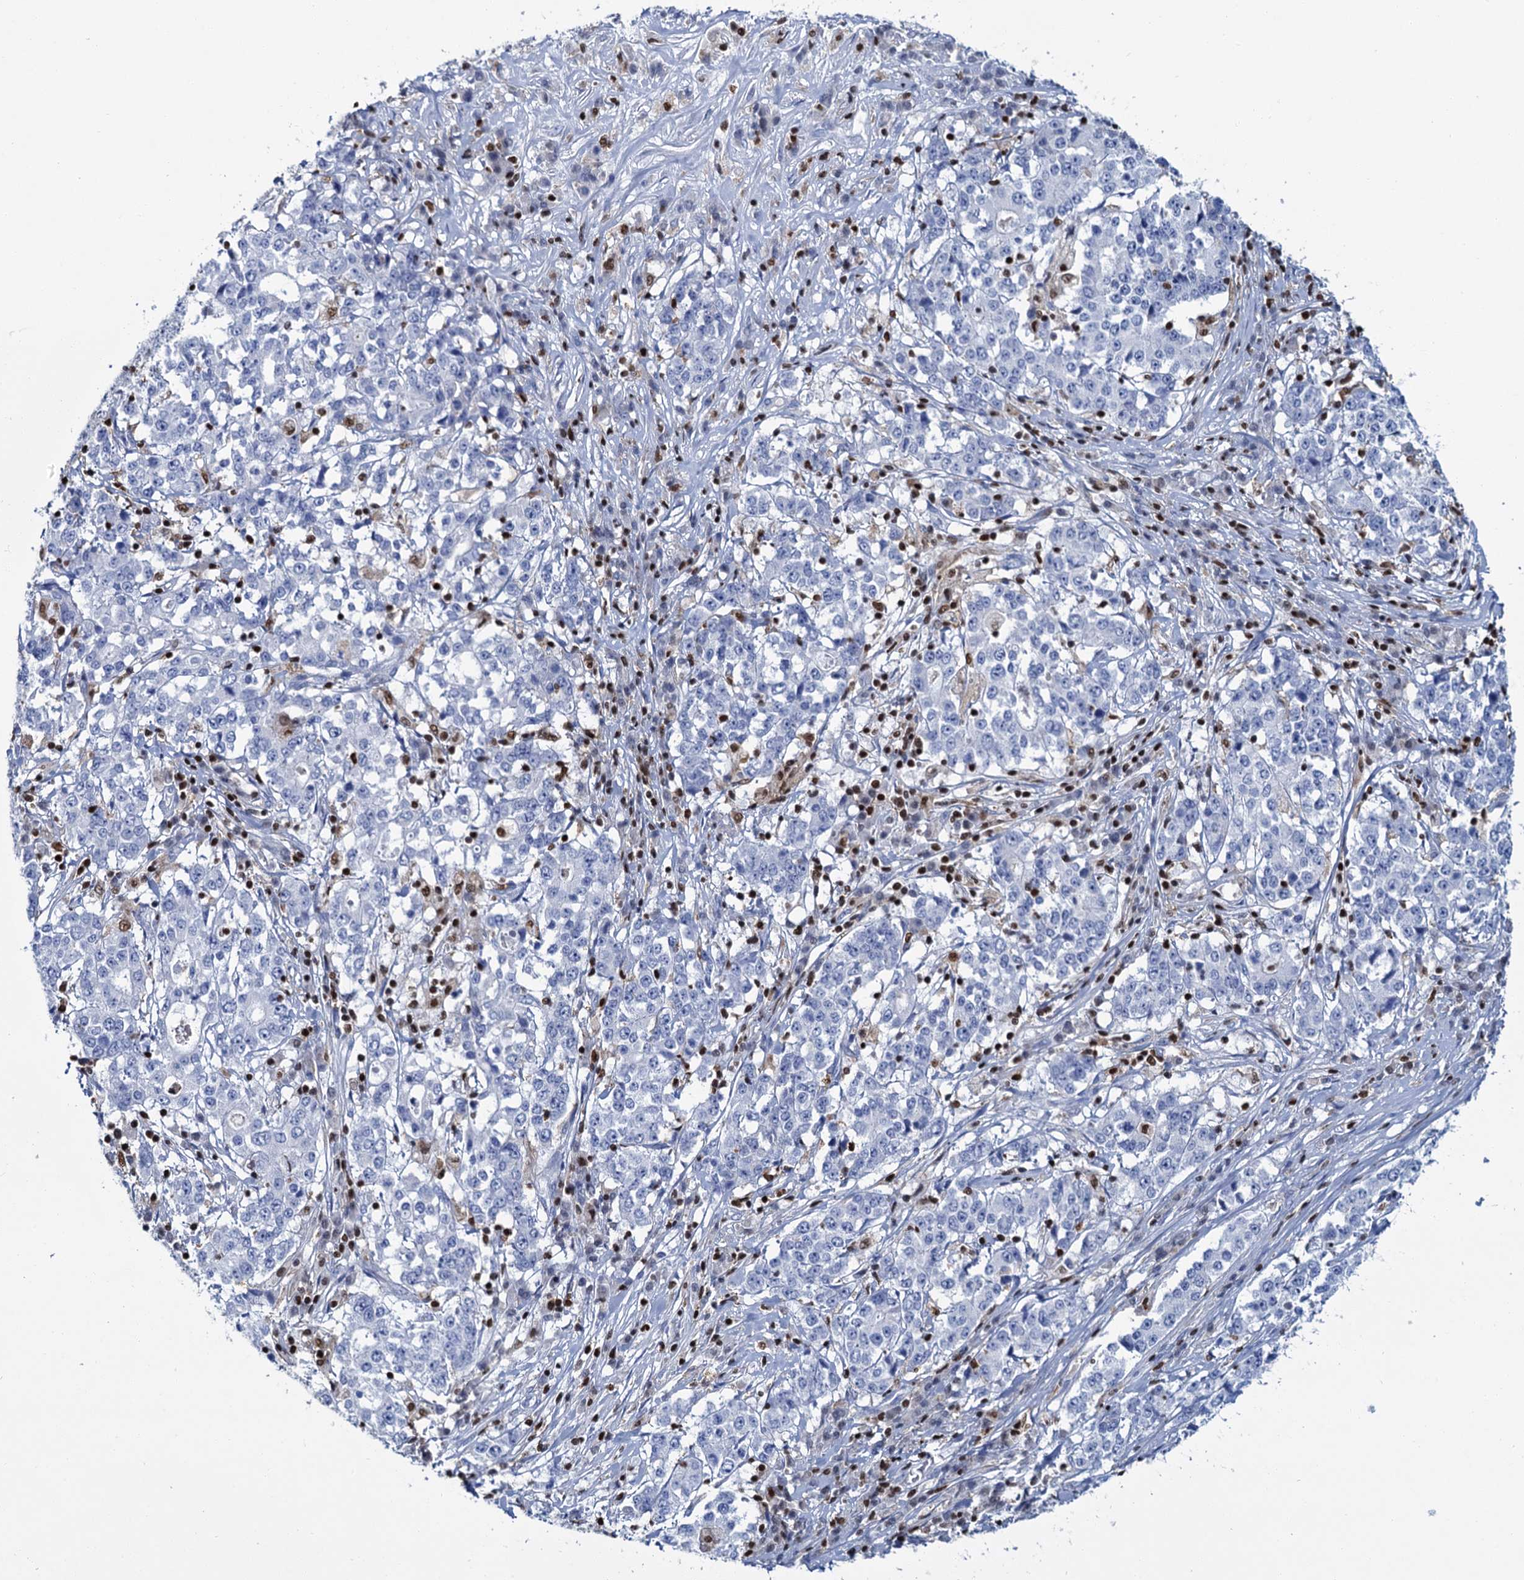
{"staining": {"intensity": "negative", "quantity": "none", "location": "none"}, "tissue": "stomach cancer", "cell_type": "Tumor cells", "image_type": "cancer", "snomed": [{"axis": "morphology", "description": "Adenocarcinoma, NOS"}, {"axis": "topography", "description": "Stomach"}], "caption": "Adenocarcinoma (stomach) was stained to show a protein in brown. There is no significant positivity in tumor cells.", "gene": "CELF2", "patient": {"sex": "male", "age": 59}}